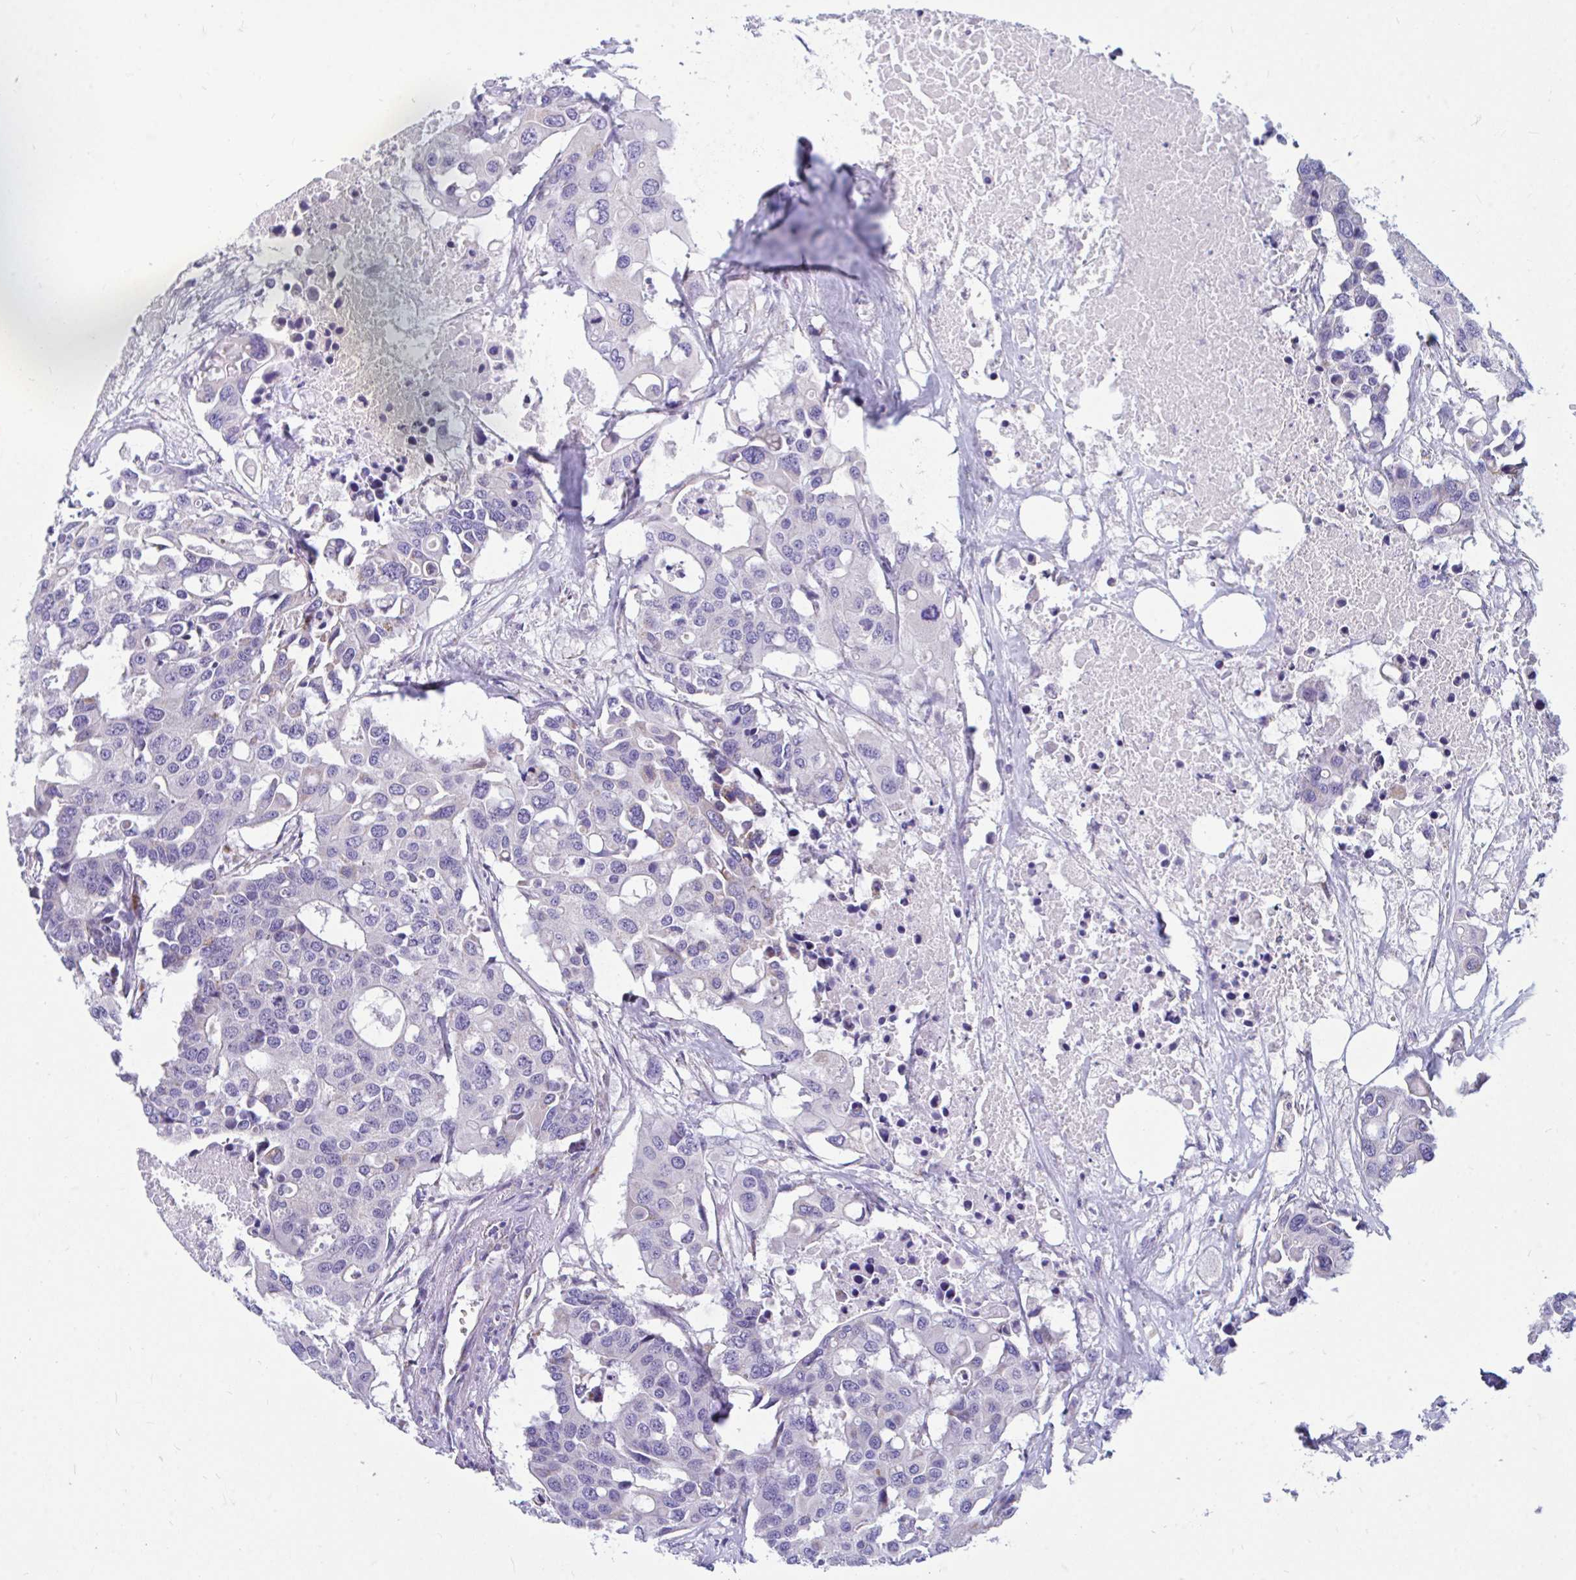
{"staining": {"intensity": "weak", "quantity": "<25%", "location": "cytoplasmic/membranous"}, "tissue": "colorectal cancer", "cell_type": "Tumor cells", "image_type": "cancer", "snomed": [{"axis": "morphology", "description": "Adenocarcinoma, NOS"}, {"axis": "topography", "description": "Colon"}], "caption": "Immunohistochemical staining of colorectal adenocarcinoma displays no significant positivity in tumor cells.", "gene": "OR13A1", "patient": {"sex": "male", "age": 77}}